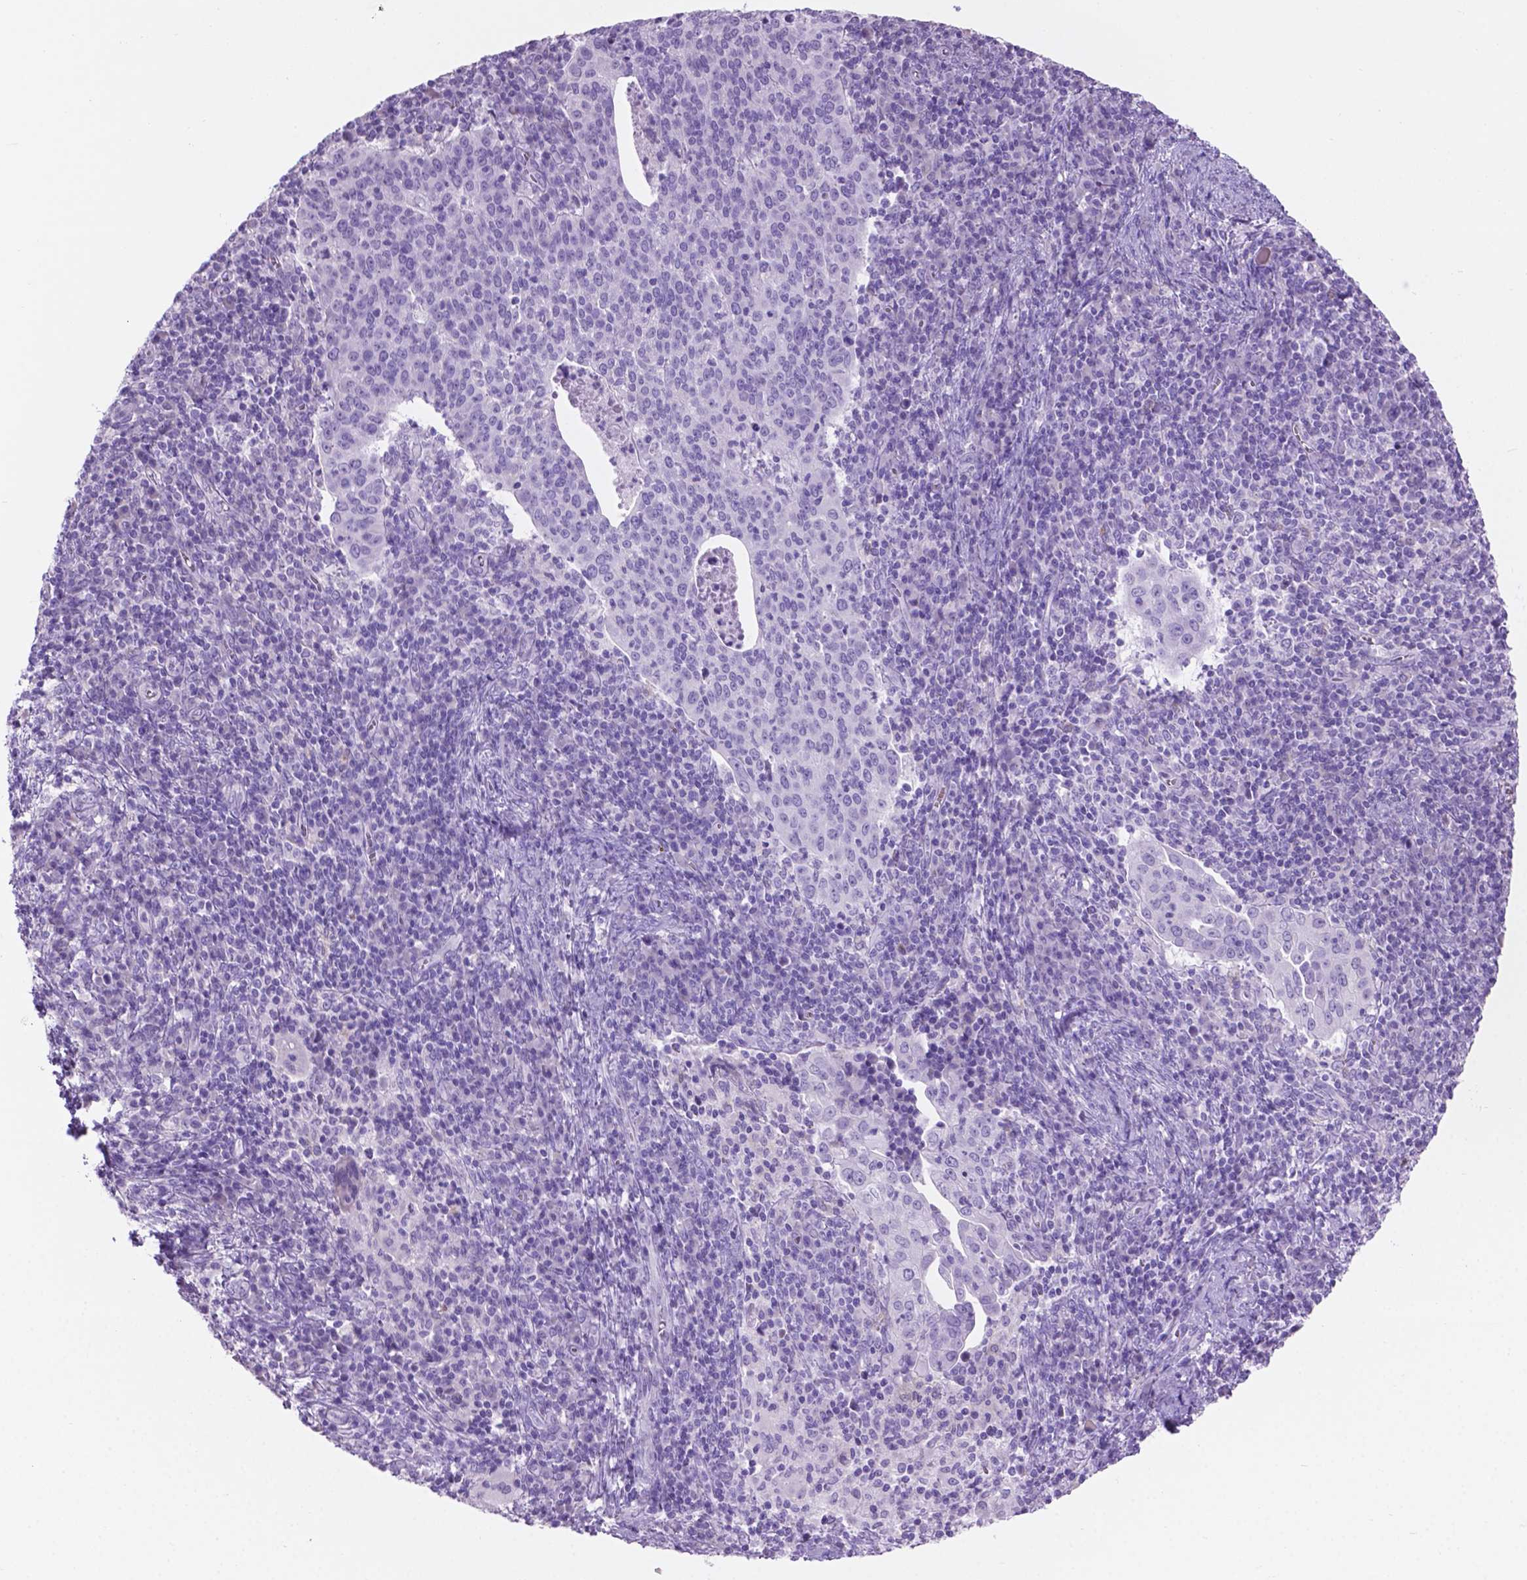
{"staining": {"intensity": "negative", "quantity": "none", "location": "none"}, "tissue": "cervical cancer", "cell_type": "Tumor cells", "image_type": "cancer", "snomed": [{"axis": "morphology", "description": "Squamous cell carcinoma, NOS"}, {"axis": "topography", "description": "Cervix"}], "caption": "High power microscopy histopathology image of an immunohistochemistry micrograph of cervical squamous cell carcinoma, revealing no significant expression in tumor cells. (DAB immunohistochemistry (IHC), high magnification).", "gene": "GRIN2B", "patient": {"sex": "female", "age": 39}}